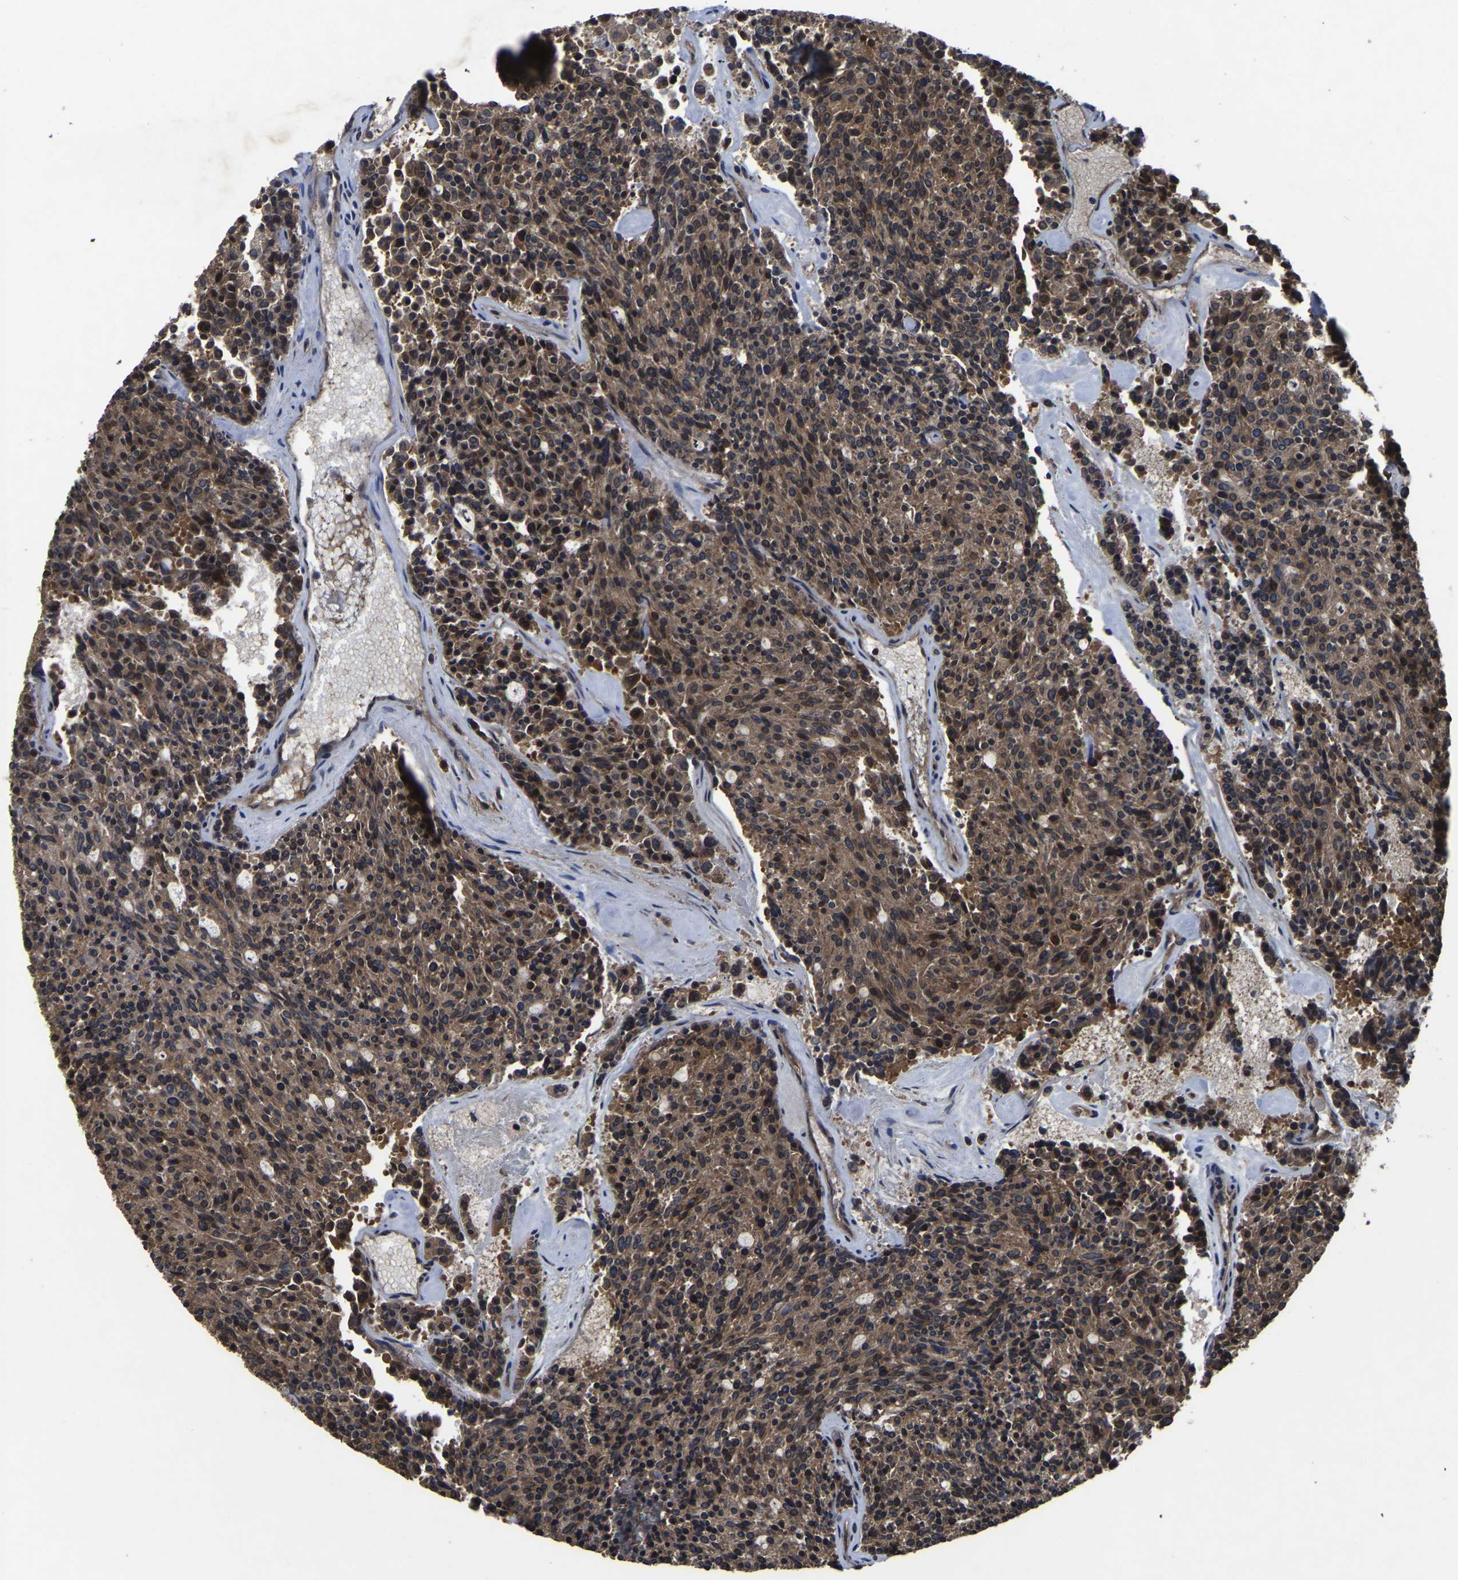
{"staining": {"intensity": "moderate", "quantity": ">75%", "location": "cytoplasmic/membranous"}, "tissue": "carcinoid", "cell_type": "Tumor cells", "image_type": "cancer", "snomed": [{"axis": "morphology", "description": "Carcinoid, malignant, NOS"}, {"axis": "topography", "description": "Pancreas"}], "caption": "Protein staining reveals moderate cytoplasmic/membranous staining in approximately >75% of tumor cells in carcinoid. The staining was performed using DAB (3,3'-diaminobenzidine) to visualize the protein expression in brown, while the nuclei were stained in blue with hematoxylin (Magnification: 20x).", "gene": "CRYZL1", "patient": {"sex": "female", "age": 54}}